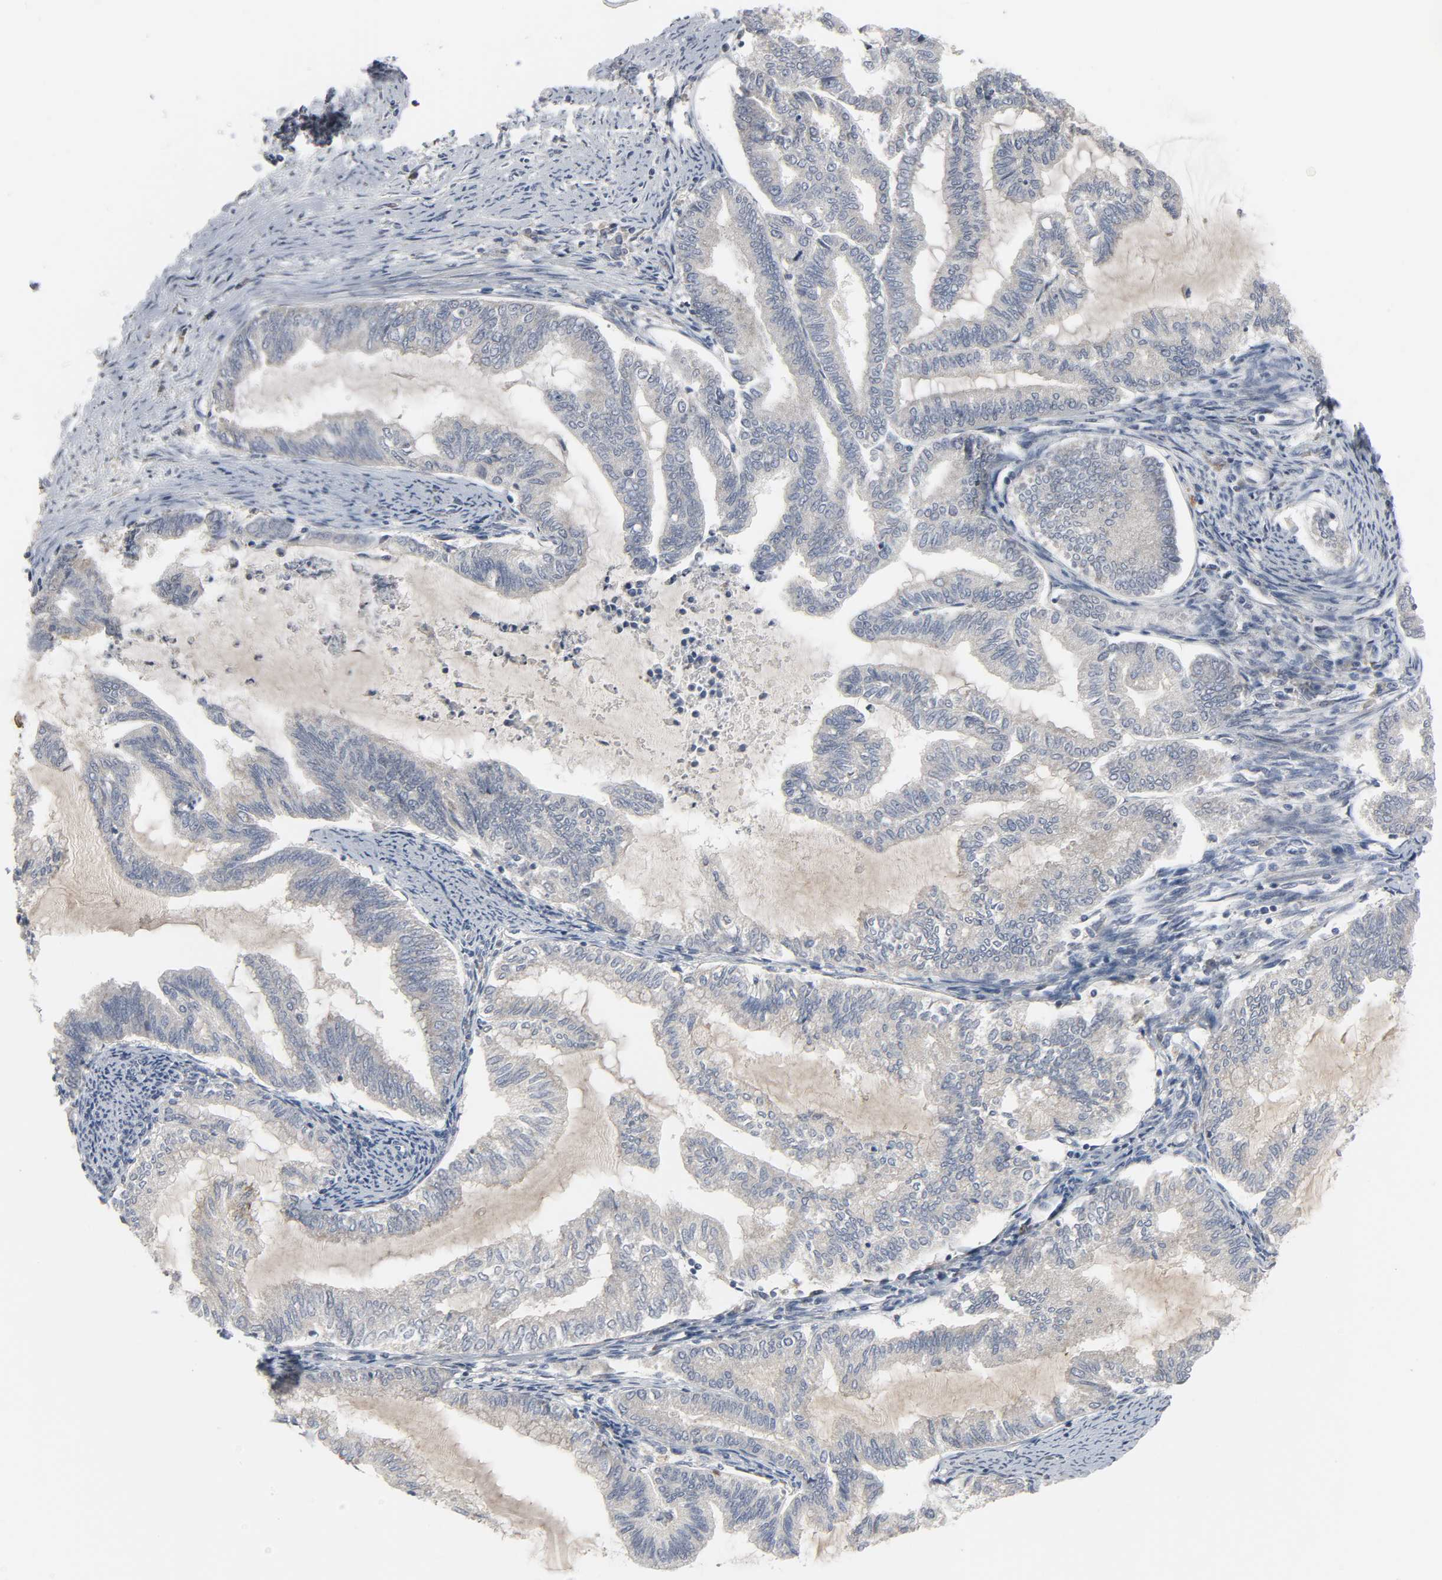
{"staining": {"intensity": "weak", "quantity": ">75%", "location": "cytoplasmic/membranous"}, "tissue": "endometrial cancer", "cell_type": "Tumor cells", "image_type": "cancer", "snomed": [{"axis": "morphology", "description": "Adenocarcinoma, NOS"}, {"axis": "topography", "description": "Endometrium"}], "caption": "Weak cytoplasmic/membranous staining is appreciated in about >75% of tumor cells in endometrial cancer (adenocarcinoma). (DAB (3,3'-diaminobenzidine) = brown stain, brightfield microscopy at high magnification).", "gene": "CLIP1", "patient": {"sex": "female", "age": 79}}